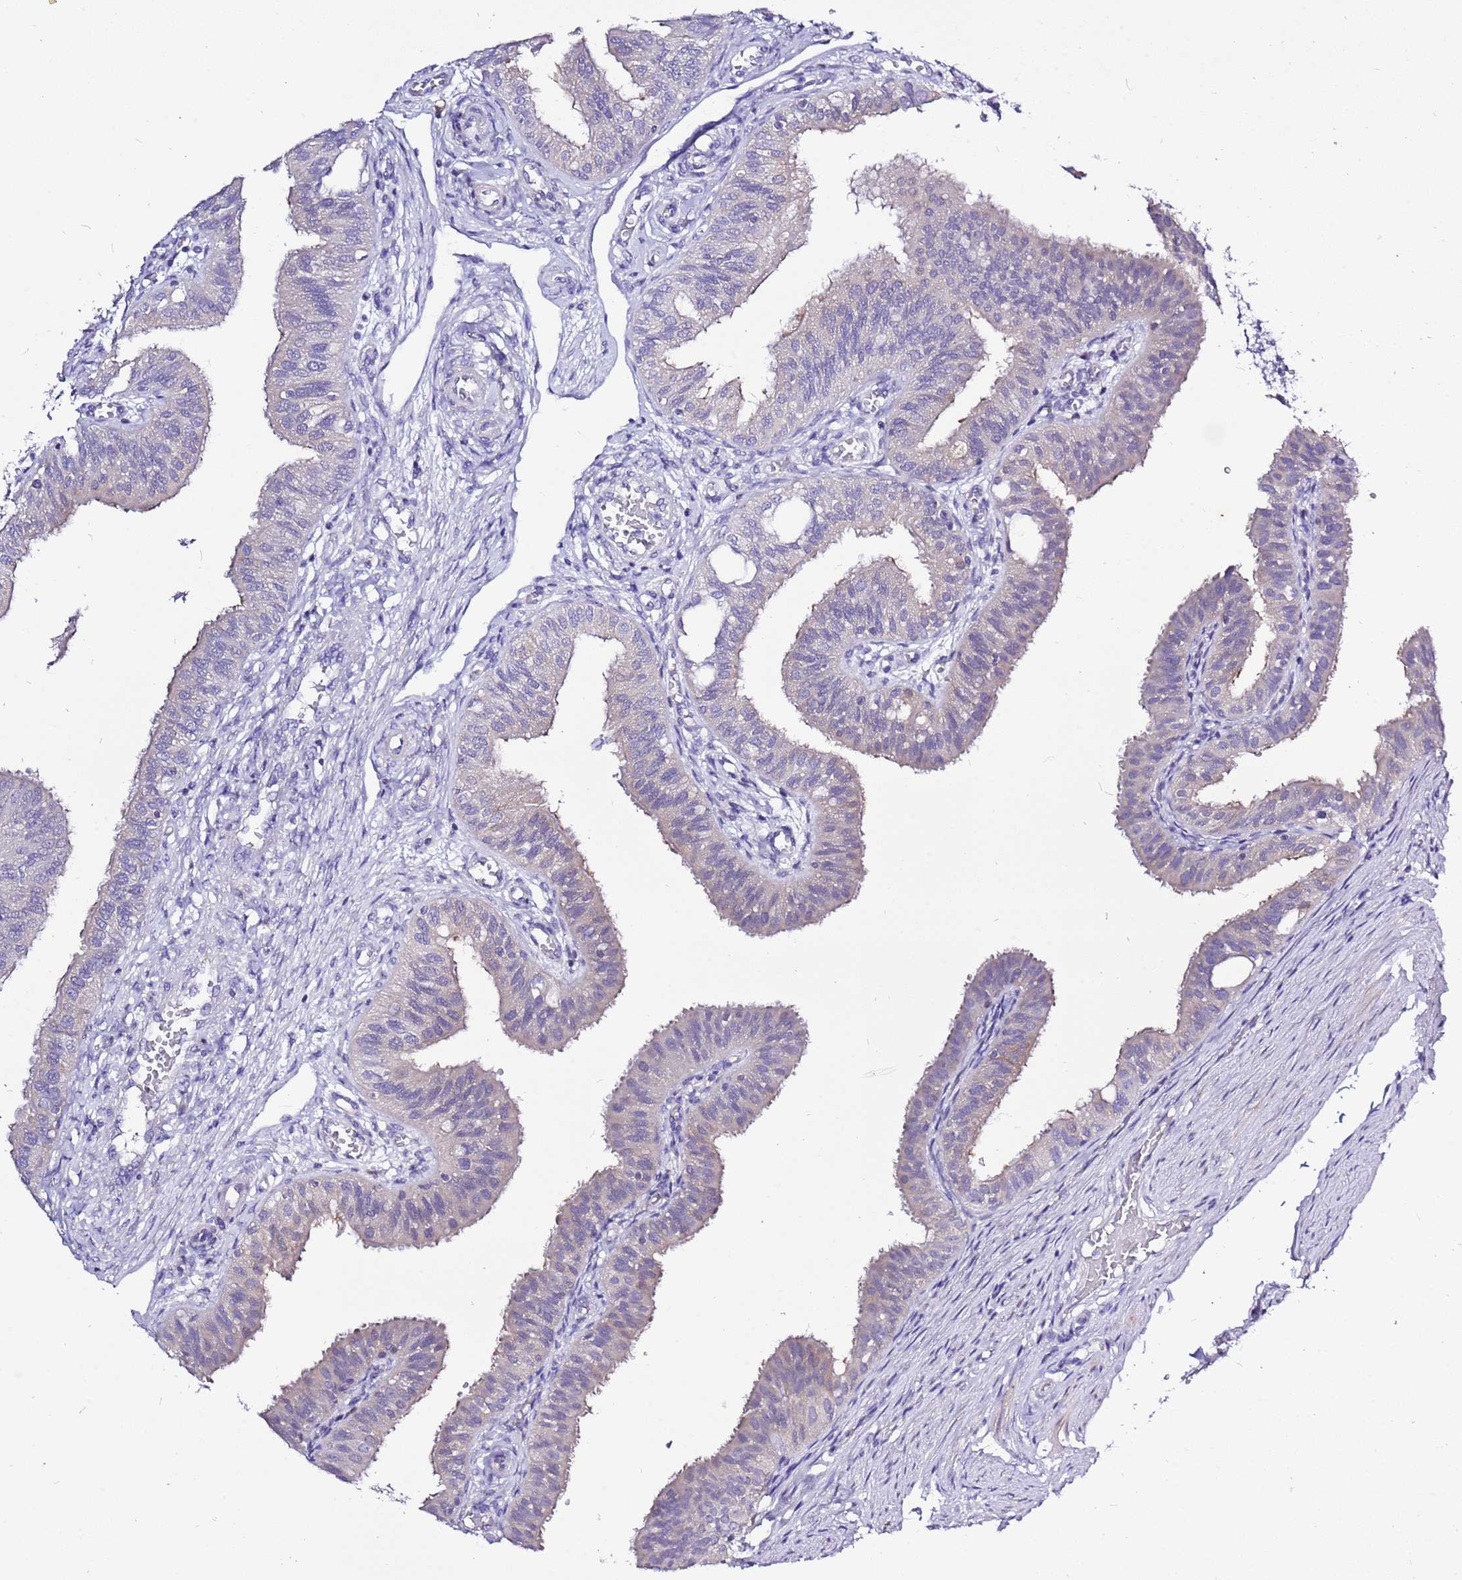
{"staining": {"intensity": "moderate", "quantity": "25%-75%", "location": "cytoplasmic/membranous"}, "tissue": "fallopian tube", "cell_type": "Glandular cells", "image_type": "normal", "snomed": [{"axis": "morphology", "description": "Normal tissue, NOS"}, {"axis": "topography", "description": "Fallopian tube"}, {"axis": "topography", "description": "Ovary"}], "caption": "An image of human fallopian tube stained for a protein reveals moderate cytoplasmic/membranous brown staining in glandular cells. (brown staining indicates protein expression, while blue staining denotes nuclei).", "gene": "GLCE", "patient": {"sex": "female", "age": 42}}